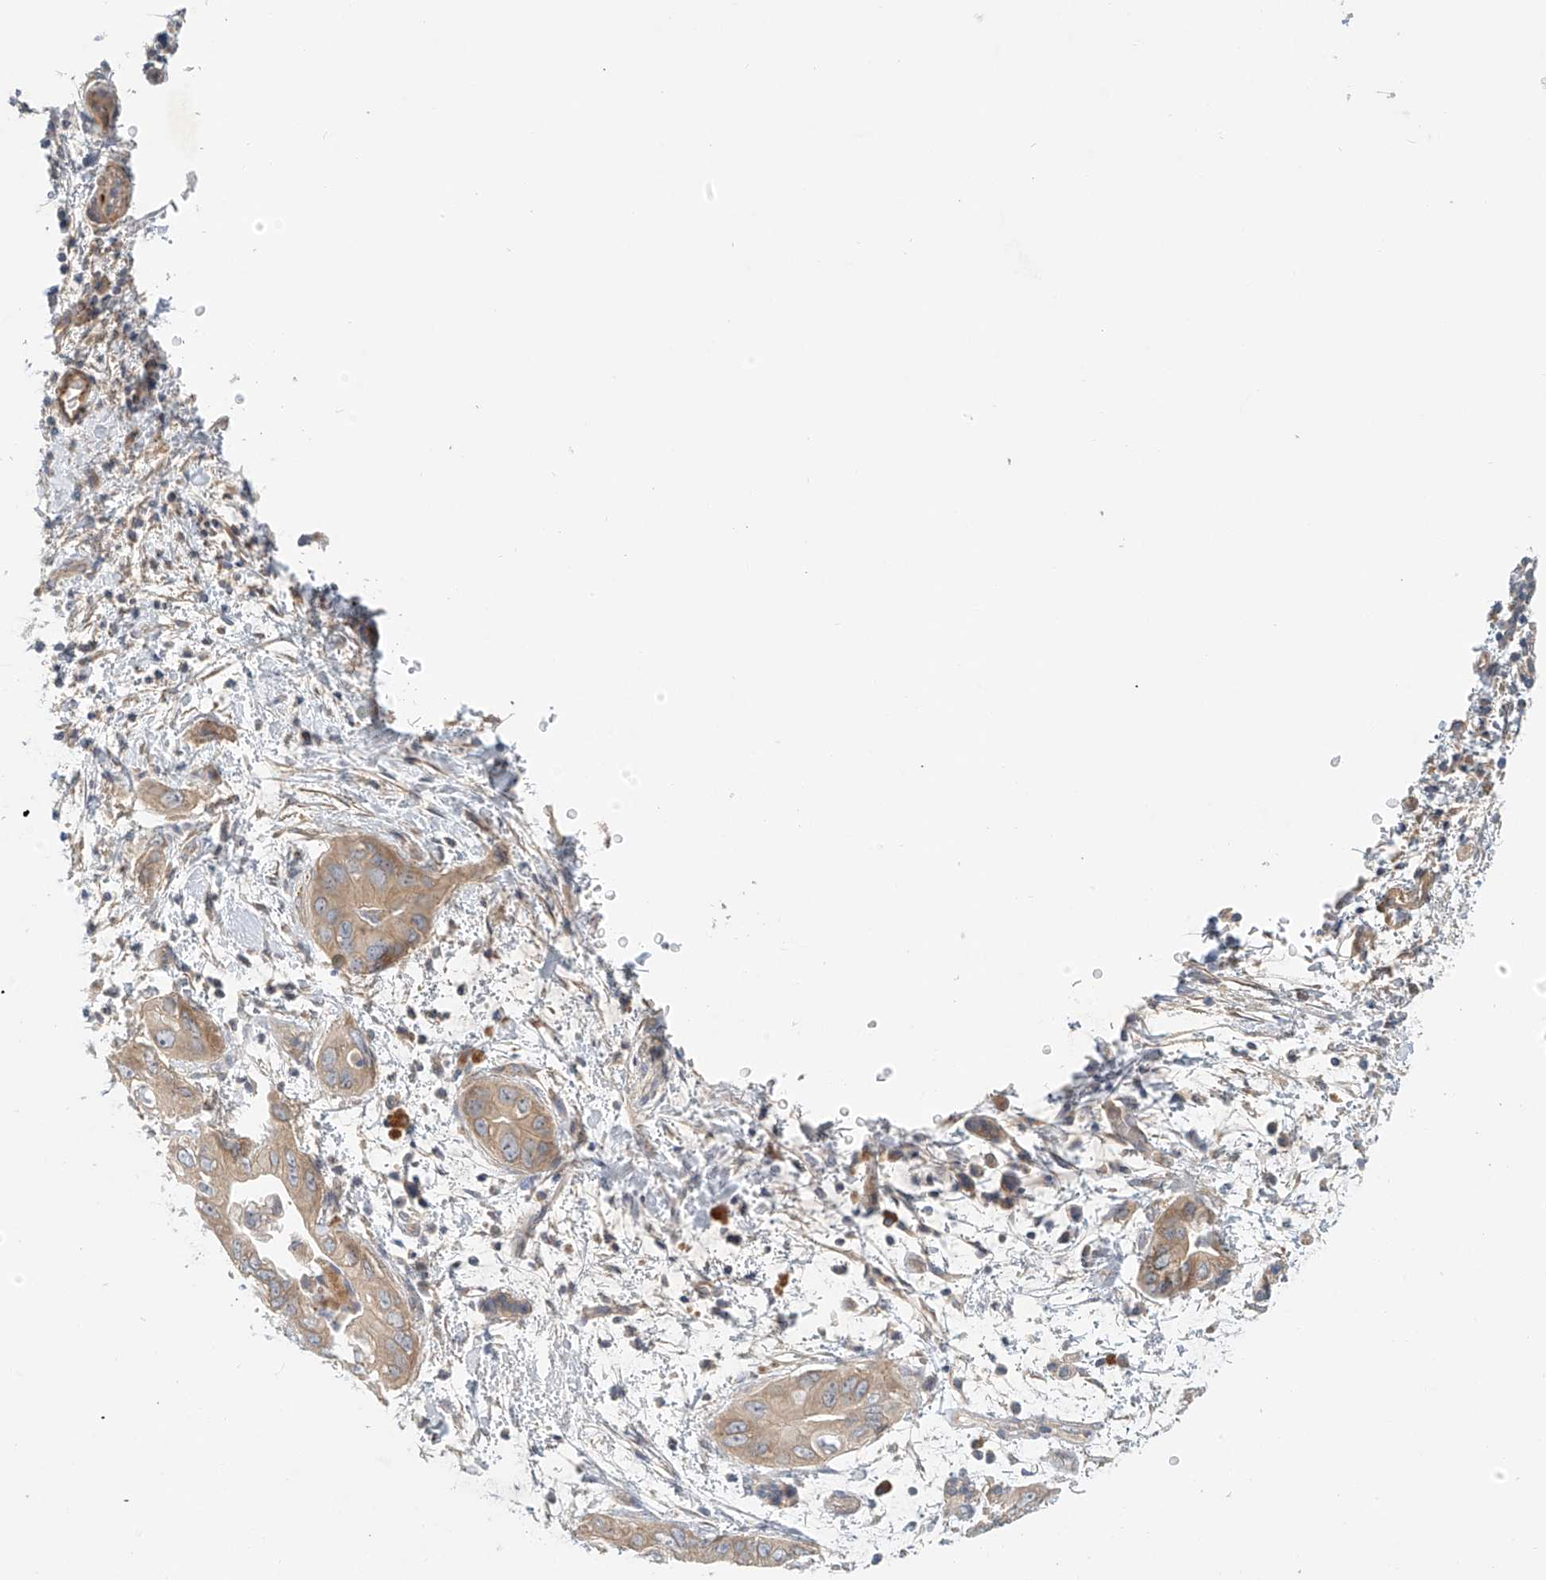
{"staining": {"intensity": "weak", "quantity": "25%-75%", "location": "cytoplasmic/membranous"}, "tissue": "pancreatic cancer", "cell_type": "Tumor cells", "image_type": "cancer", "snomed": [{"axis": "morphology", "description": "Adenocarcinoma, NOS"}, {"axis": "topography", "description": "Pancreas"}], "caption": "Protein staining demonstrates weak cytoplasmic/membranous staining in approximately 25%-75% of tumor cells in pancreatic cancer (adenocarcinoma).", "gene": "LYRM9", "patient": {"sex": "female", "age": 78}}